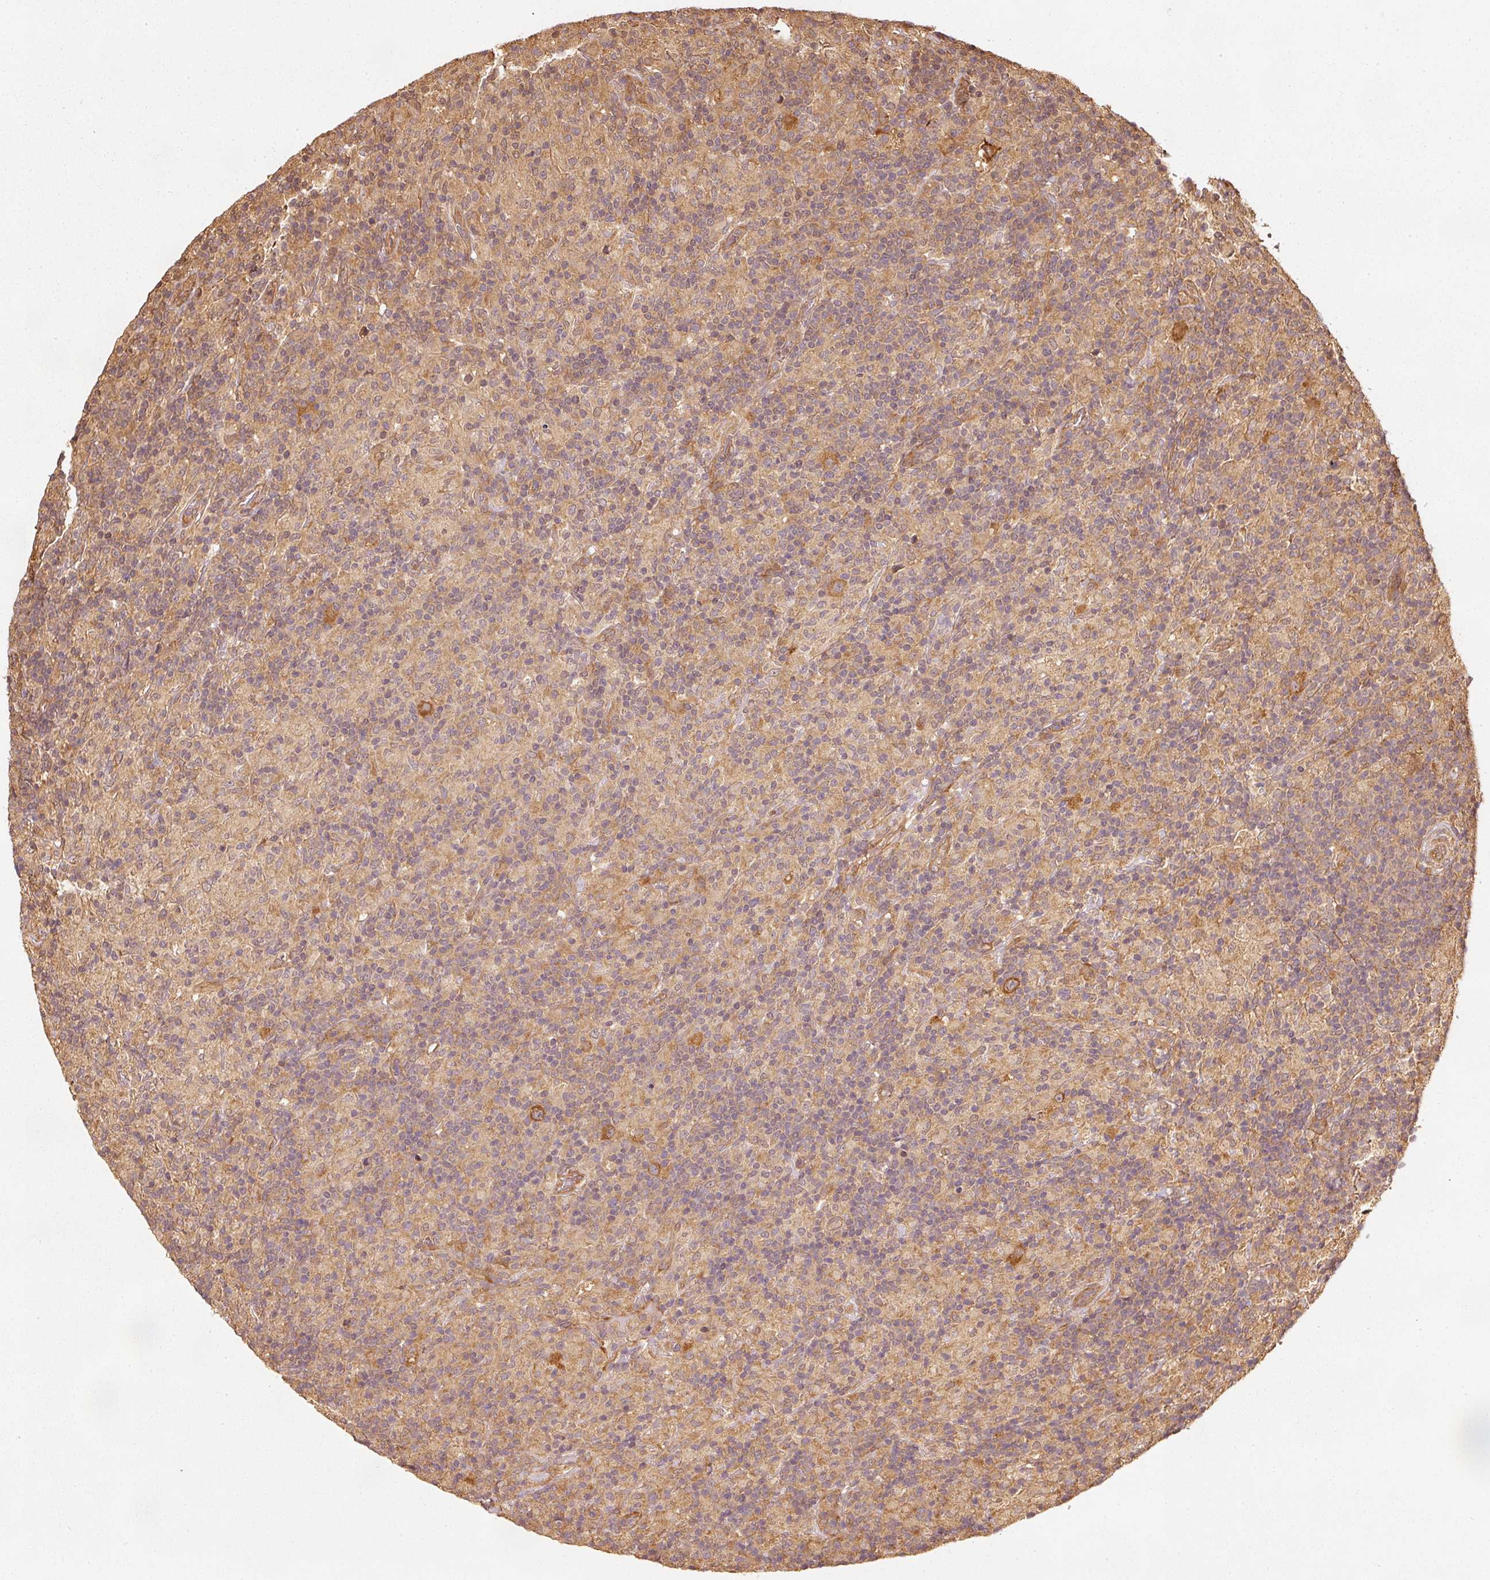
{"staining": {"intensity": "strong", "quantity": ">75%", "location": "cytoplasmic/membranous"}, "tissue": "lymphoma", "cell_type": "Tumor cells", "image_type": "cancer", "snomed": [{"axis": "morphology", "description": "Hodgkin's disease, NOS"}, {"axis": "topography", "description": "Lymph node"}], "caption": "Lymphoma stained with a brown dye exhibits strong cytoplasmic/membranous positive positivity in about >75% of tumor cells.", "gene": "STAU1", "patient": {"sex": "male", "age": 70}}